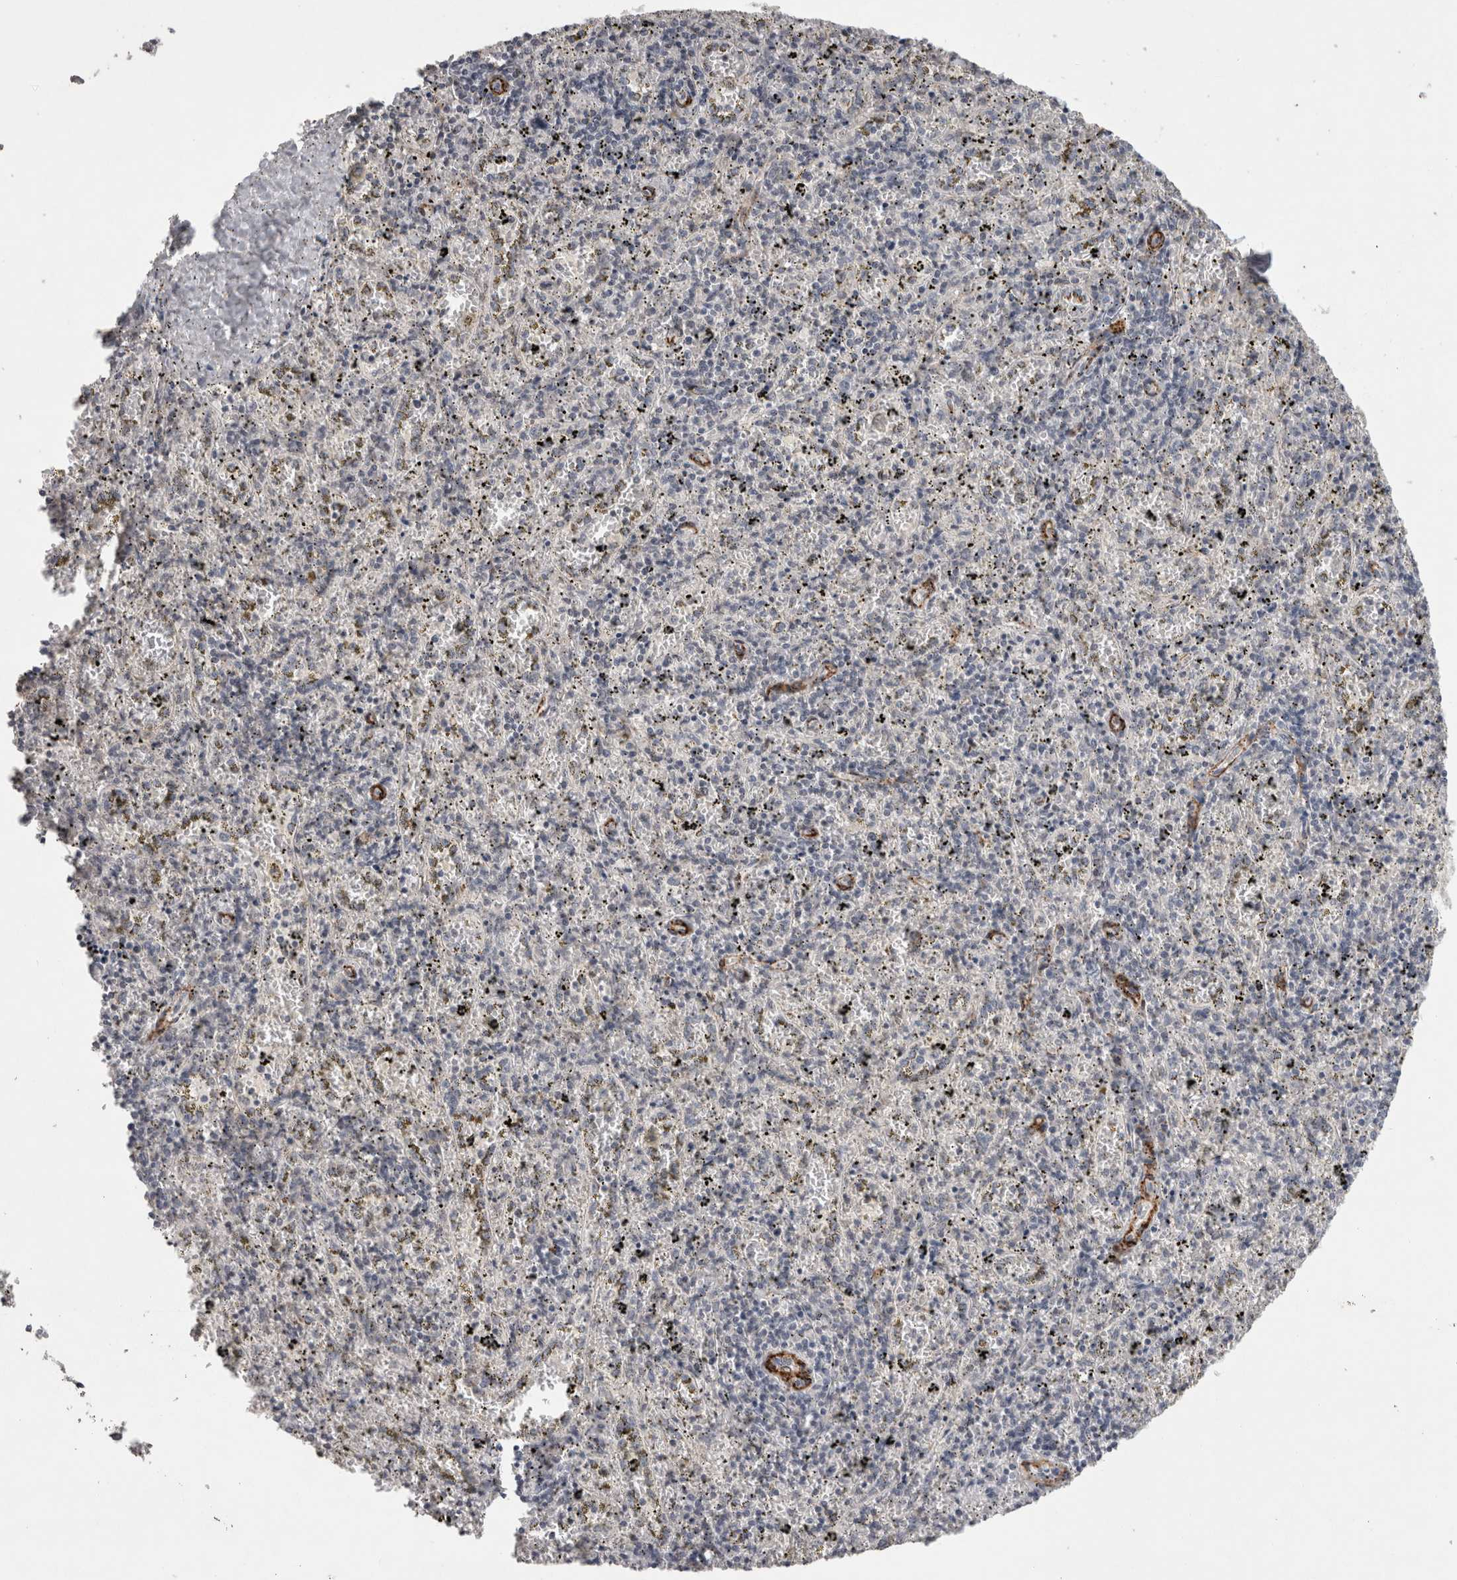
{"staining": {"intensity": "negative", "quantity": "none", "location": "none"}, "tissue": "spleen", "cell_type": "Cells in red pulp", "image_type": "normal", "snomed": [{"axis": "morphology", "description": "Normal tissue, NOS"}, {"axis": "topography", "description": "Spleen"}], "caption": "An image of spleen stained for a protein displays no brown staining in cells in red pulp. Brightfield microscopy of IHC stained with DAB (brown) and hematoxylin (blue), captured at high magnification.", "gene": "CDH13", "patient": {"sex": "male", "age": 11}}